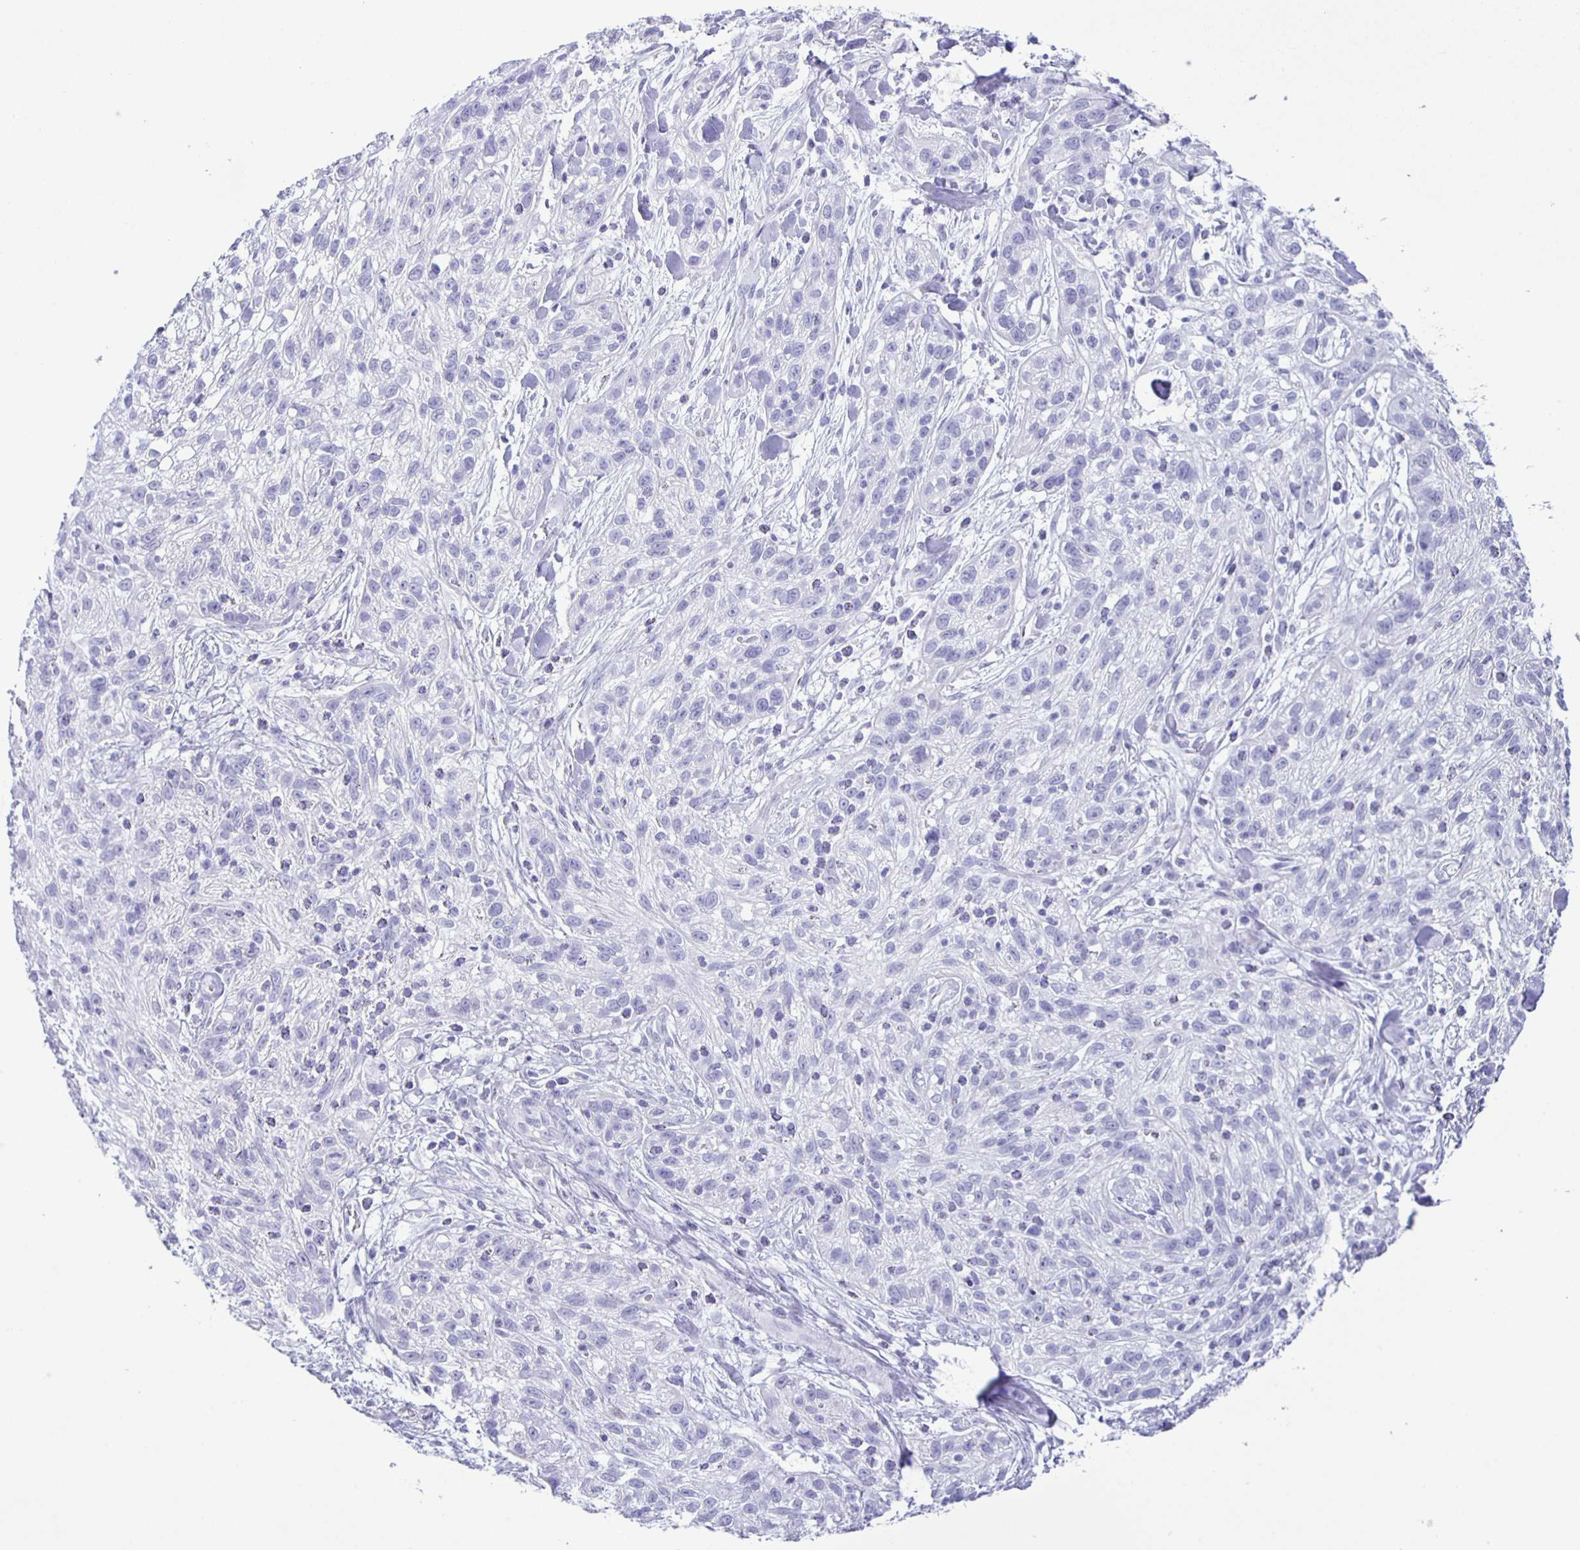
{"staining": {"intensity": "negative", "quantity": "none", "location": "none"}, "tissue": "skin cancer", "cell_type": "Tumor cells", "image_type": "cancer", "snomed": [{"axis": "morphology", "description": "Squamous cell carcinoma, NOS"}, {"axis": "topography", "description": "Skin"}], "caption": "There is no significant positivity in tumor cells of squamous cell carcinoma (skin).", "gene": "EZHIP", "patient": {"sex": "male", "age": 82}}